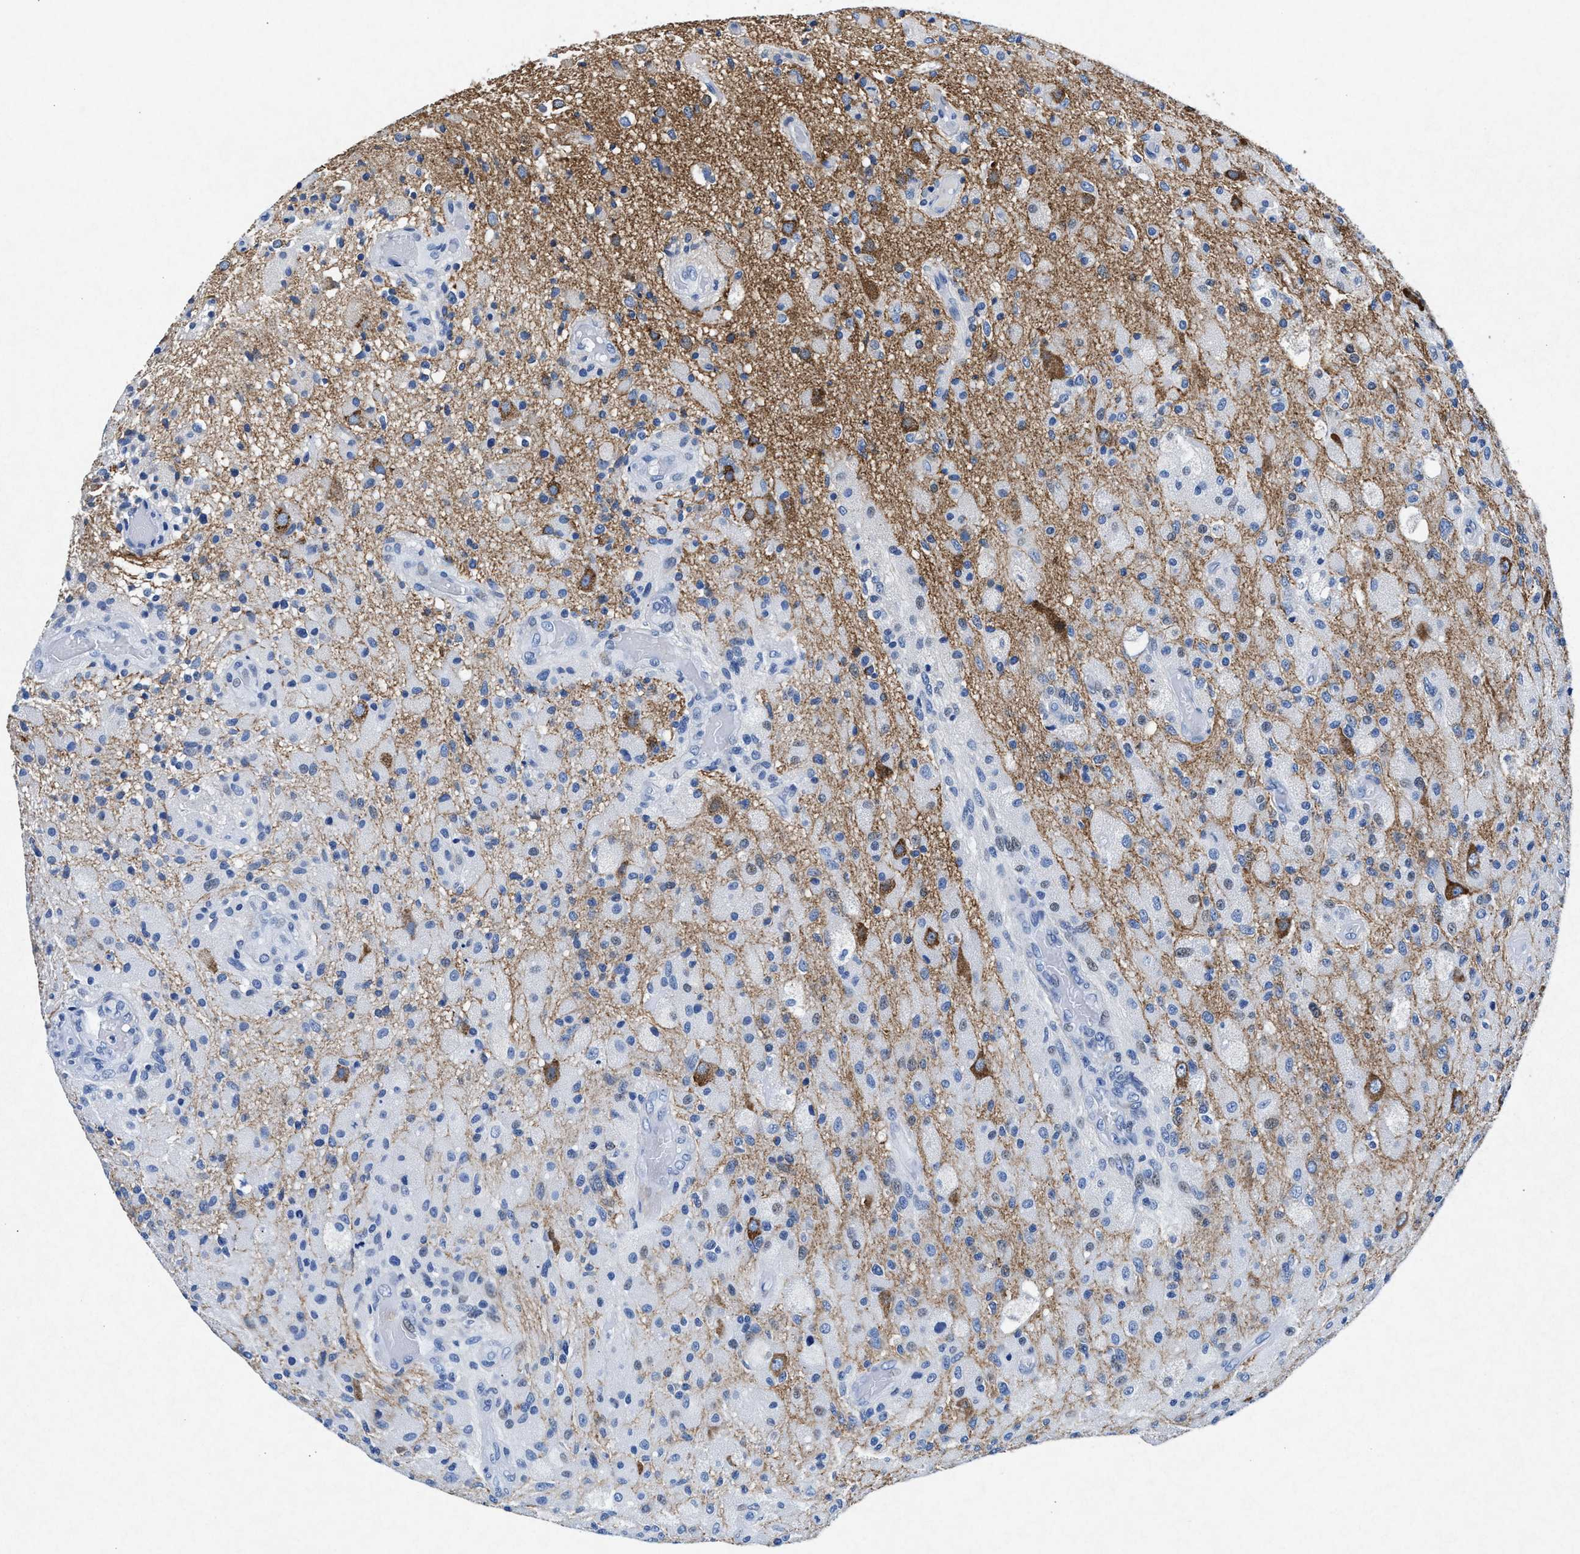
{"staining": {"intensity": "negative", "quantity": "none", "location": "none"}, "tissue": "glioma", "cell_type": "Tumor cells", "image_type": "cancer", "snomed": [{"axis": "morphology", "description": "Normal tissue, NOS"}, {"axis": "morphology", "description": "Glioma, malignant, High grade"}, {"axis": "topography", "description": "Cerebral cortex"}], "caption": "DAB immunohistochemical staining of malignant glioma (high-grade) exhibits no significant positivity in tumor cells.", "gene": "MAP6", "patient": {"sex": "male", "age": 77}}